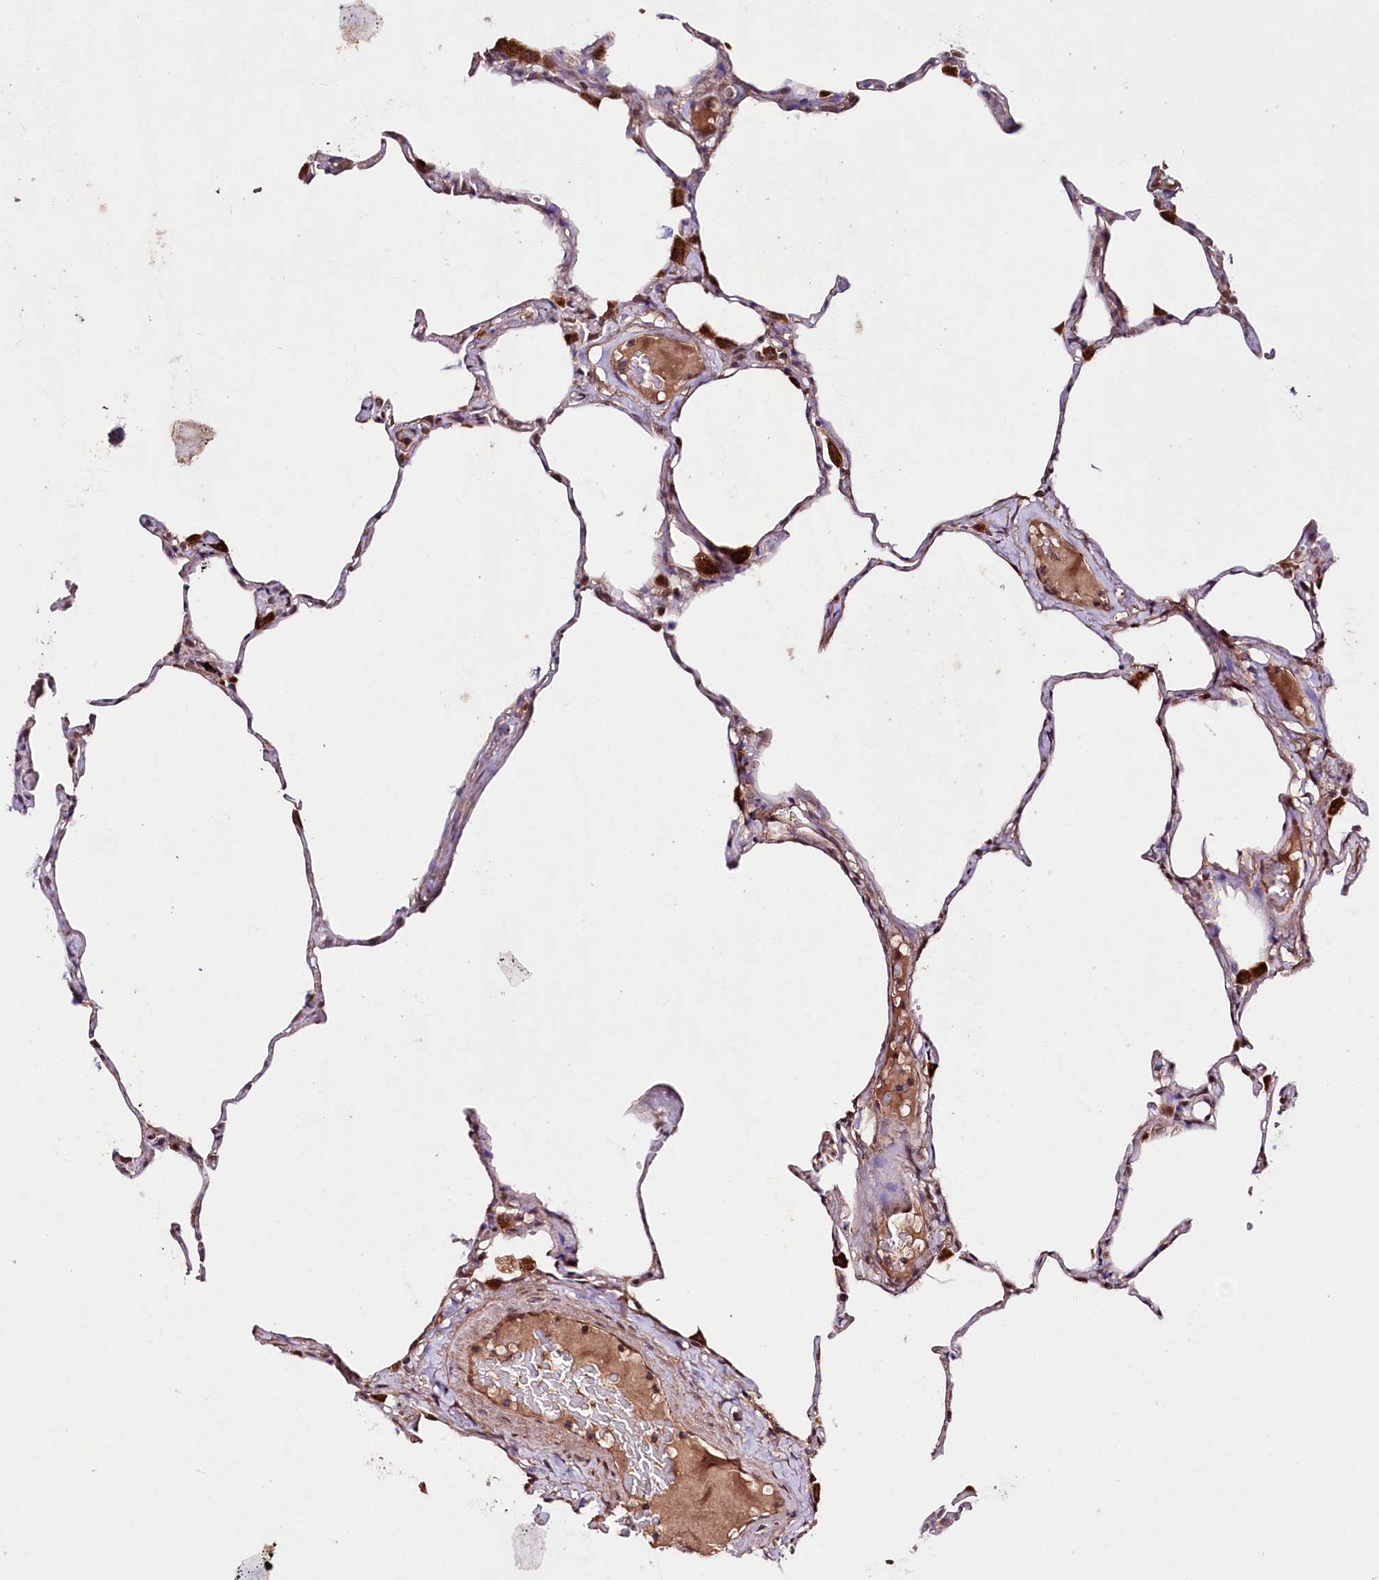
{"staining": {"intensity": "weak", "quantity": "25%-75%", "location": "cytoplasmic/membranous,nuclear"}, "tissue": "lung", "cell_type": "Alveolar cells", "image_type": "normal", "snomed": [{"axis": "morphology", "description": "Normal tissue, NOS"}, {"axis": "topography", "description": "Lung"}], "caption": "Weak cytoplasmic/membranous,nuclear expression is identified in about 25%-75% of alveolar cells in benign lung.", "gene": "TNPO3", "patient": {"sex": "male", "age": 65}}